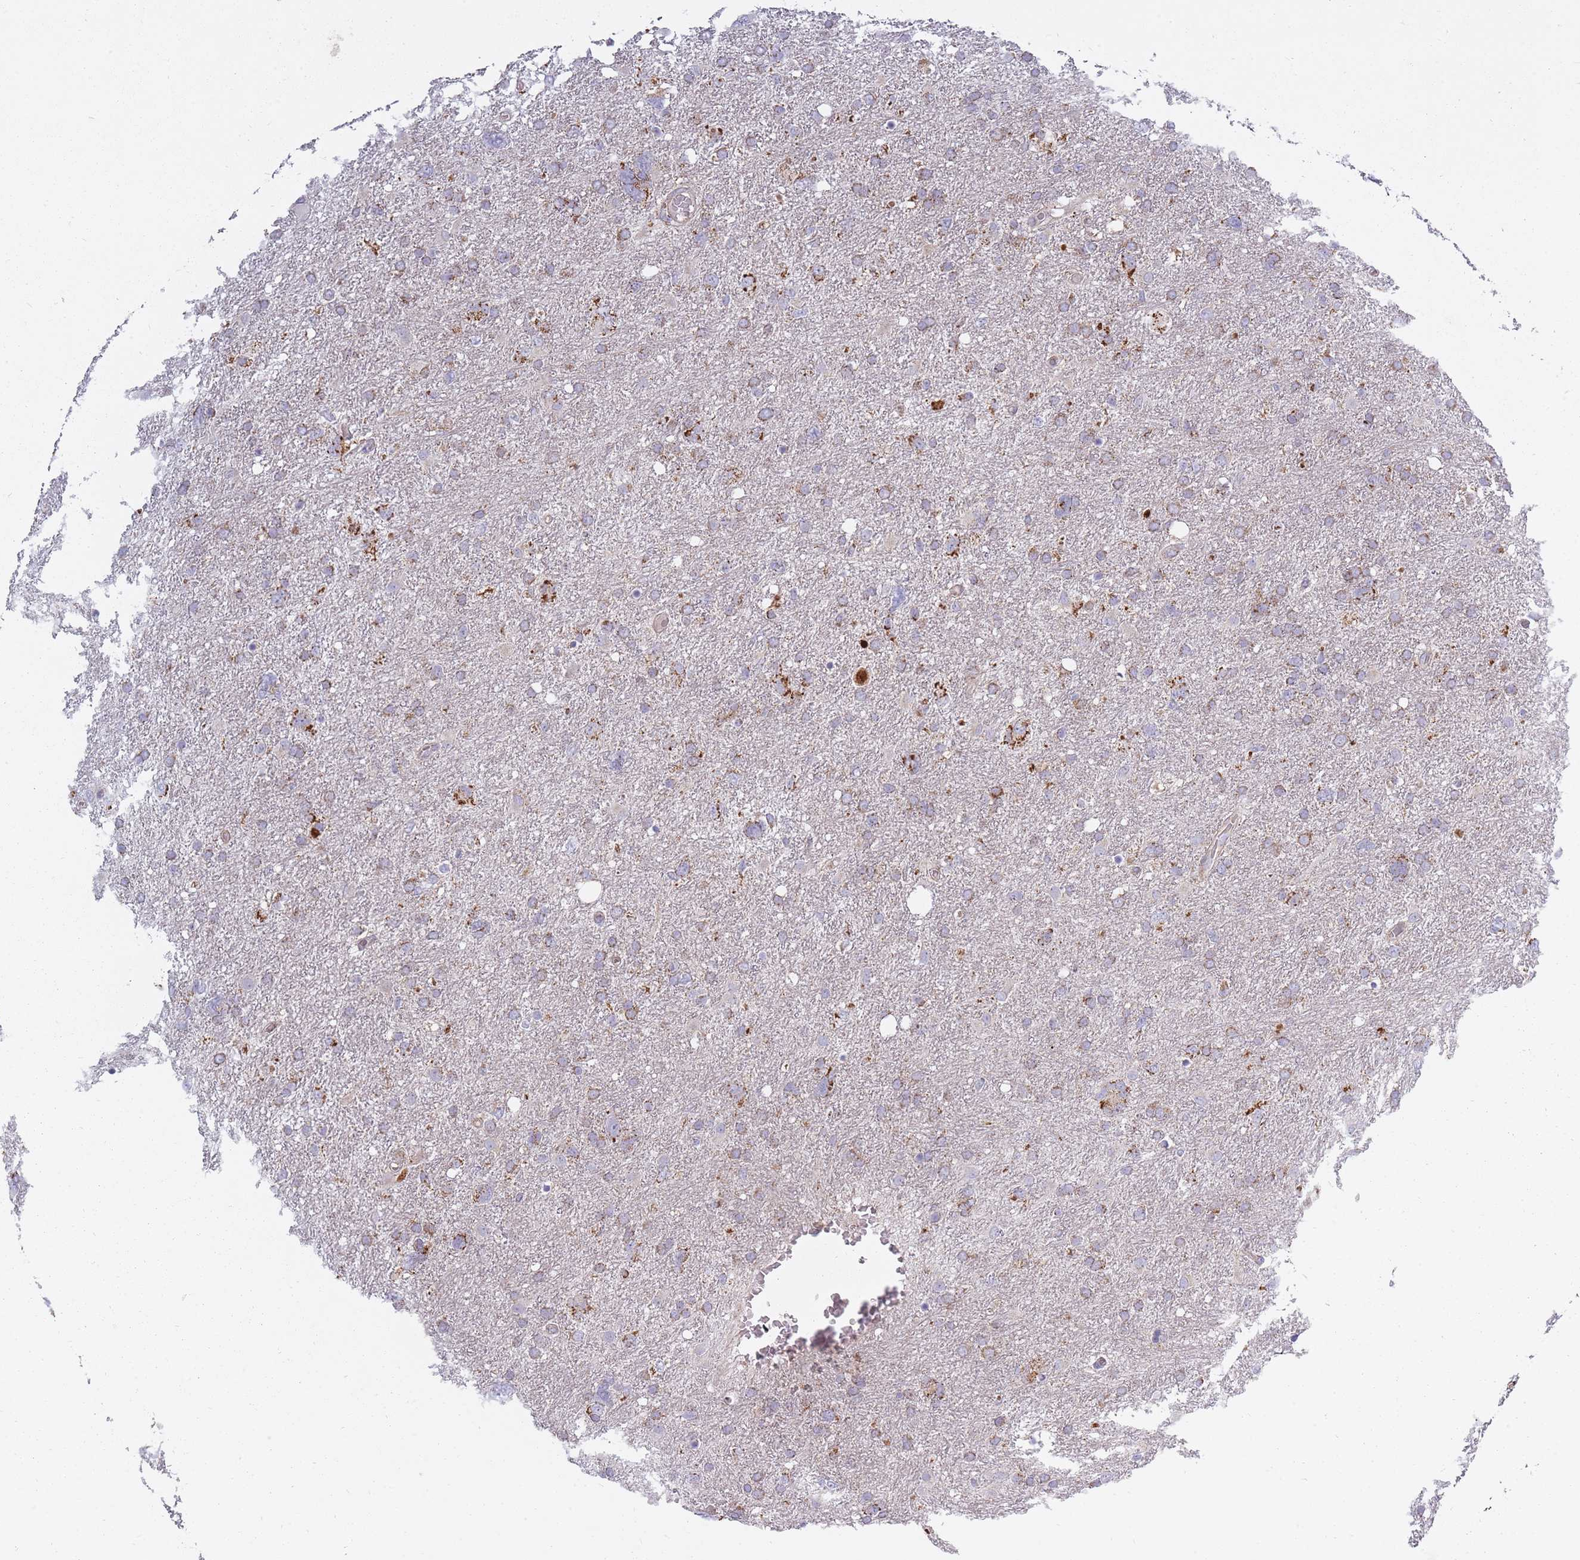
{"staining": {"intensity": "moderate", "quantity": "25%-75%", "location": "cytoplasmic/membranous"}, "tissue": "glioma", "cell_type": "Tumor cells", "image_type": "cancer", "snomed": [{"axis": "morphology", "description": "Glioma, malignant, High grade"}, {"axis": "topography", "description": "Brain"}], "caption": "Malignant glioma (high-grade) was stained to show a protein in brown. There is medium levels of moderate cytoplasmic/membranous expression in approximately 25%-75% of tumor cells.", "gene": "ALKBH4", "patient": {"sex": "male", "age": 61}}